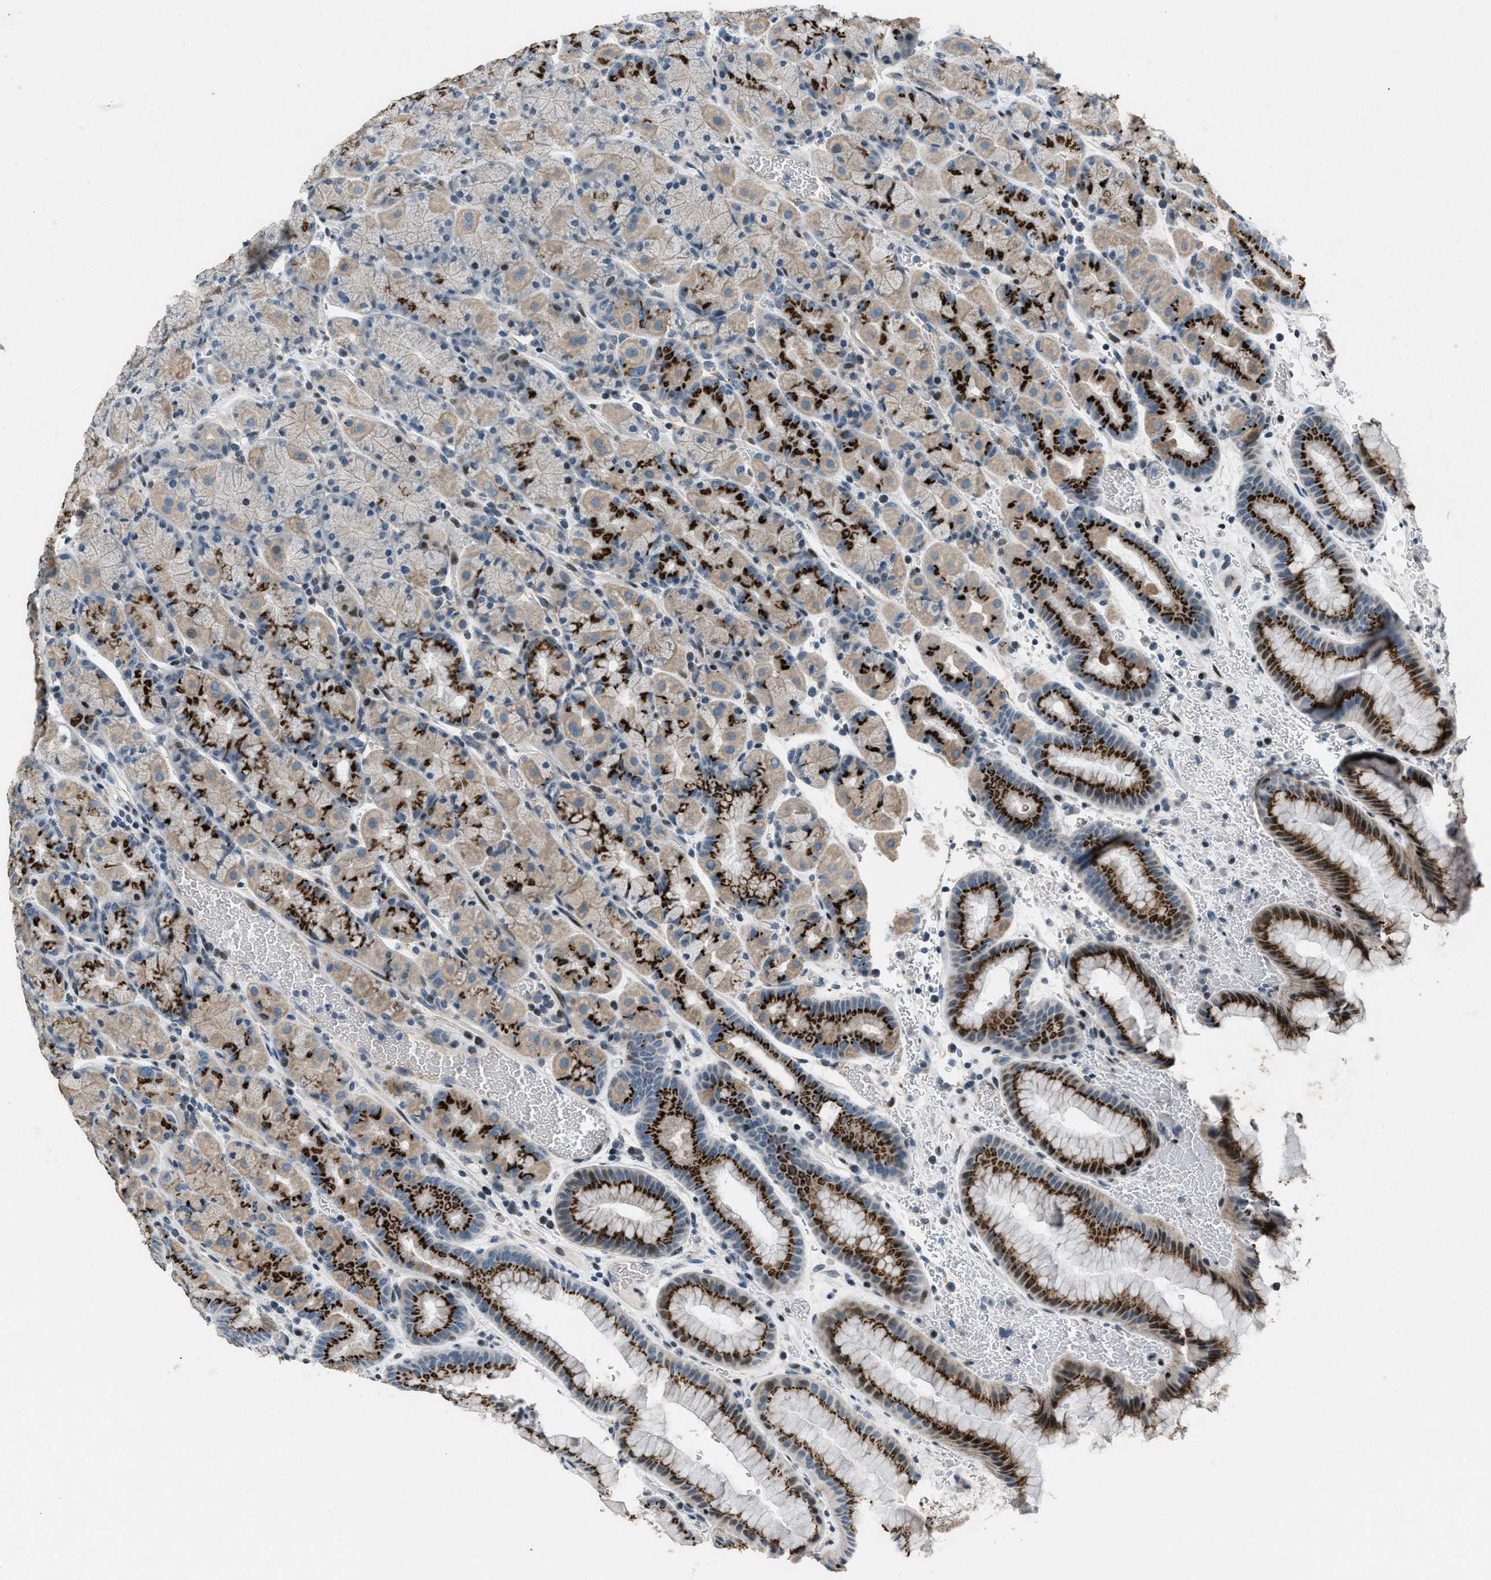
{"staining": {"intensity": "strong", "quantity": "25%-75%", "location": "cytoplasmic/membranous"}, "tissue": "stomach", "cell_type": "Glandular cells", "image_type": "normal", "snomed": [{"axis": "morphology", "description": "Normal tissue, NOS"}, {"axis": "morphology", "description": "Carcinoid, malignant, NOS"}, {"axis": "topography", "description": "Stomach, upper"}], "caption": "Glandular cells reveal high levels of strong cytoplasmic/membranous positivity in approximately 25%-75% of cells in unremarkable stomach. (Brightfield microscopy of DAB IHC at high magnification).", "gene": "GPC6", "patient": {"sex": "male", "age": 39}}